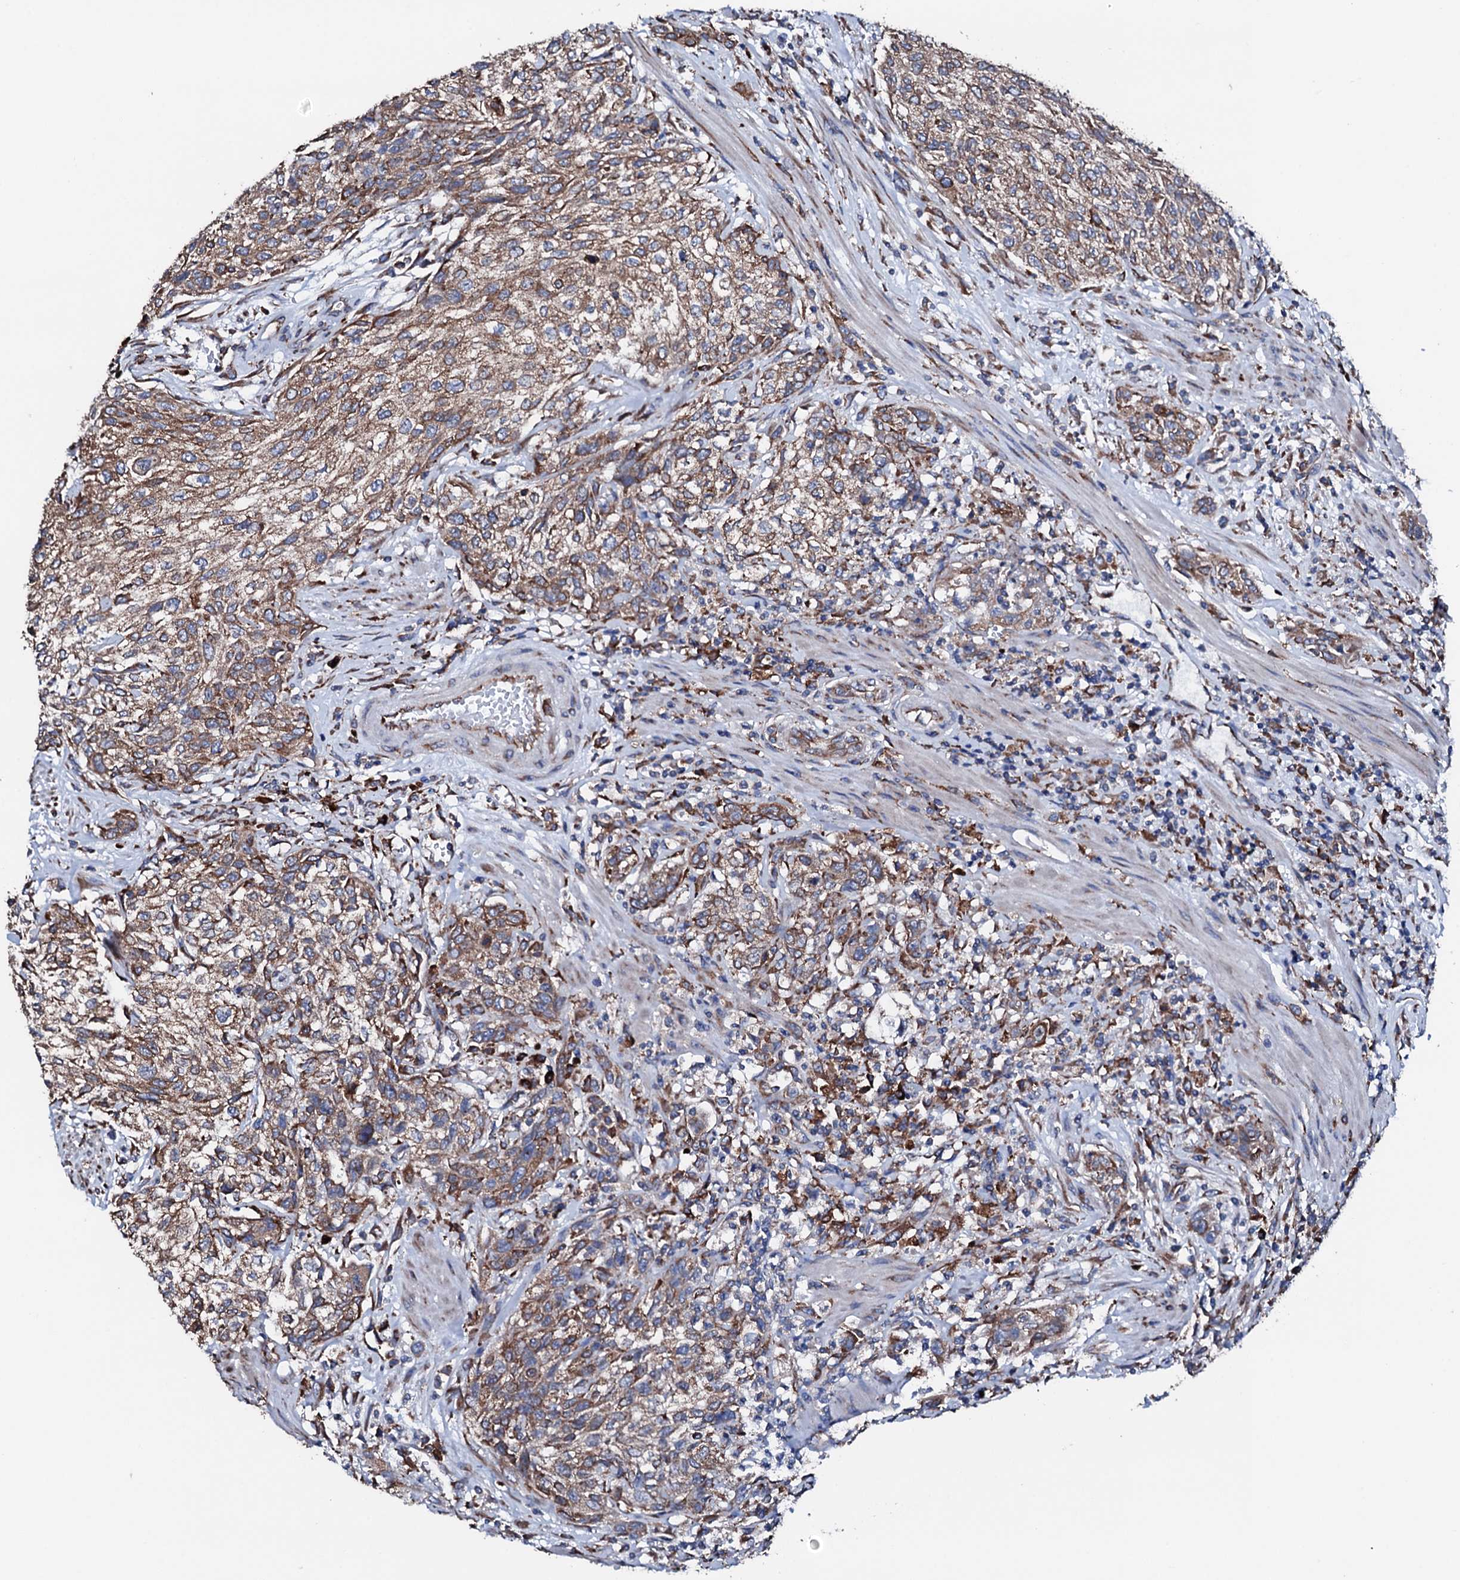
{"staining": {"intensity": "moderate", "quantity": ">75%", "location": "cytoplasmic/membranous"}, "tissue": "urothelial cancer", "cell_type": "Tumor cells", "image_type": "cancer", "snomed": [{"axis": "morphology", "description": "Normal tissue, NOS"}, {"axis": "morphology", "description": "Urothelial carcinoma, NOS"}, {"axis": "topography", "description": "Urinary bladder"}, {"axis": "topography", "description": "Peripheral nerve tissue"}], "caption": "Brown immunohistochemical staining in human transitional cell carcinoma shows moderate cytoplasmic/membranous expression in approximately >75% of tumor cells.", "gene": "AMDHD1", "patient": {"sex": "male", "age": 35}}